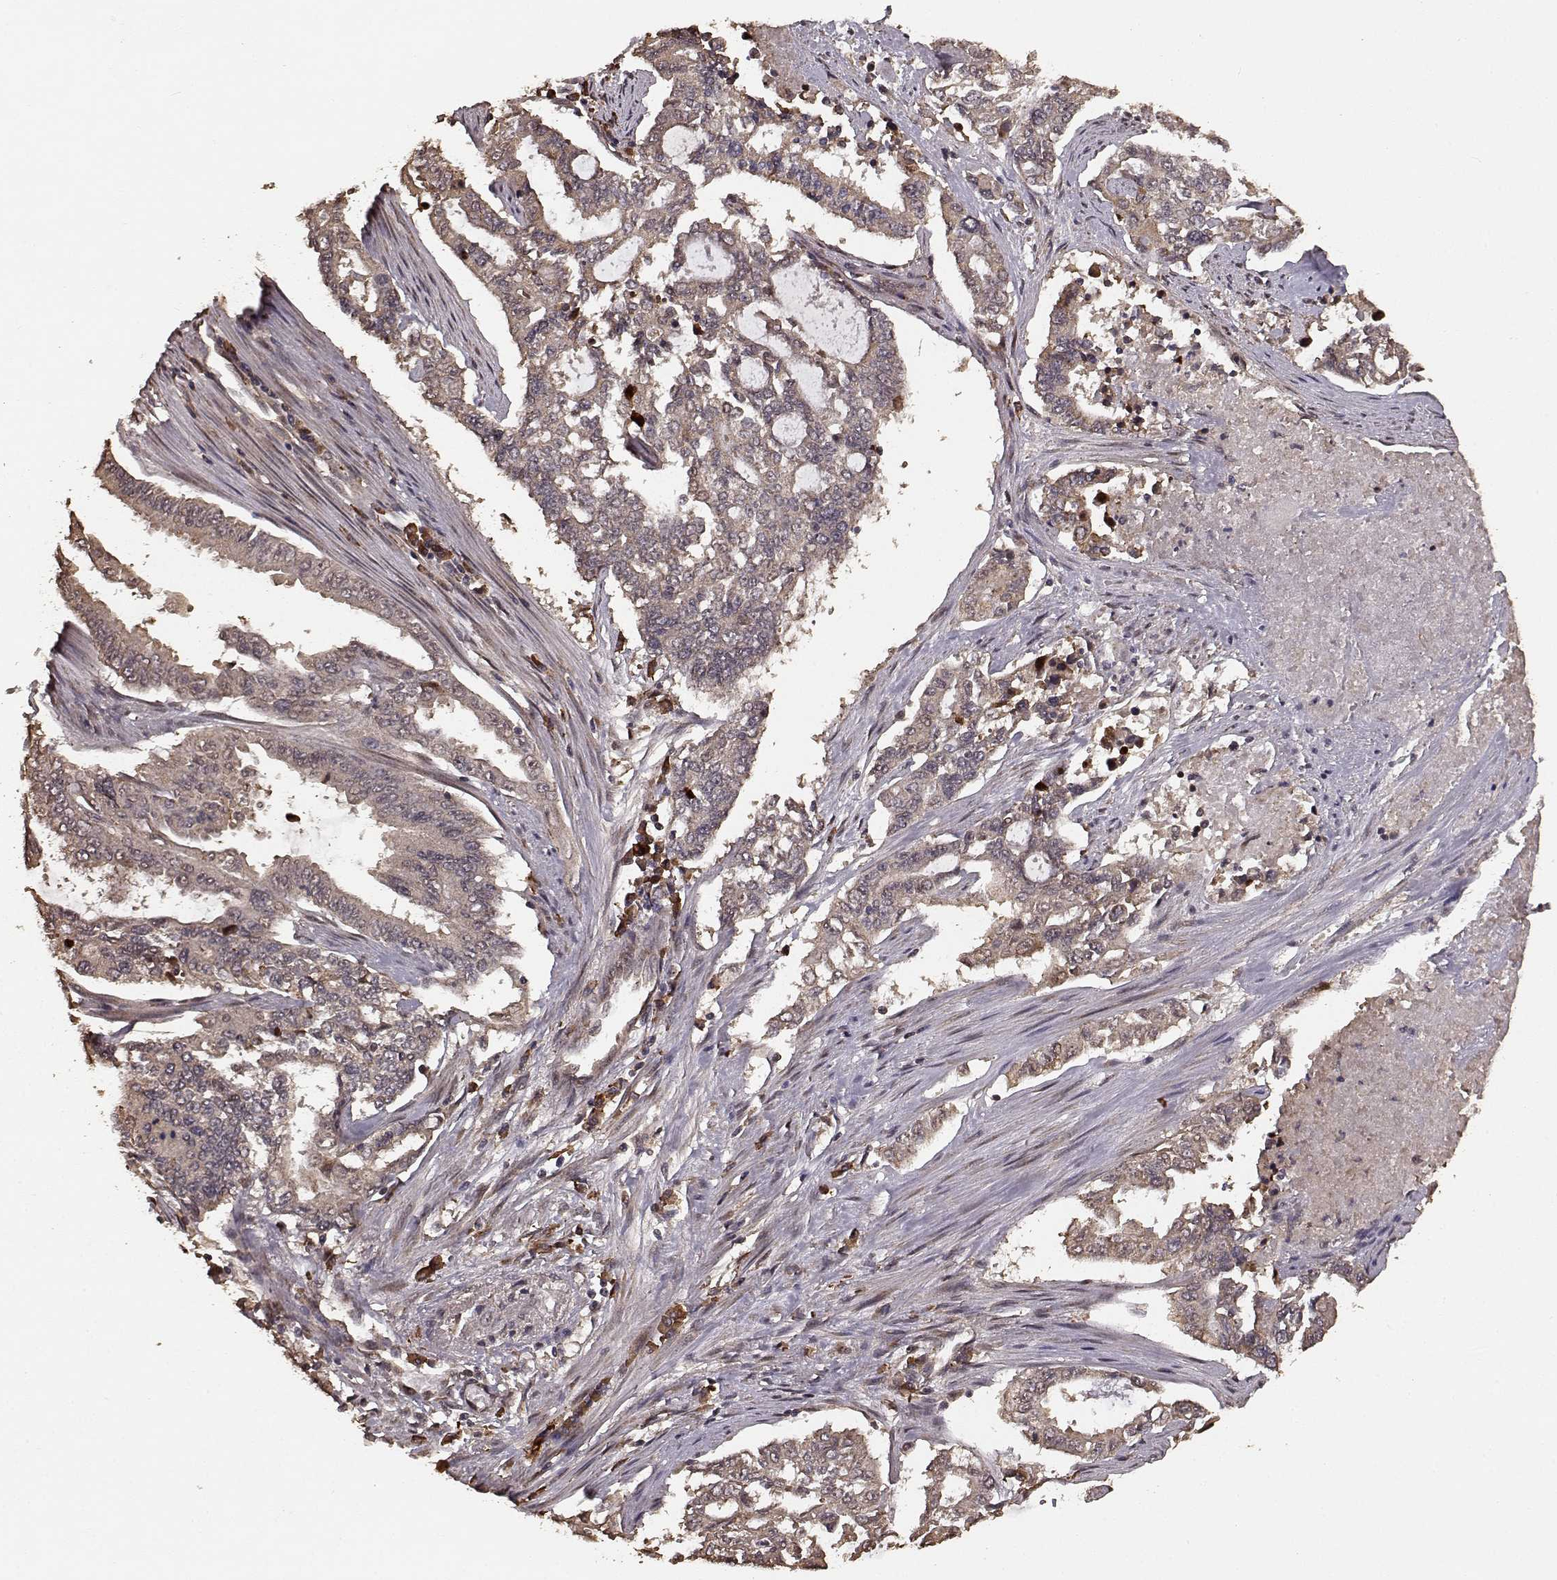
{"staining": {"intensity": "weak", "quantity": ">75%", "location": "cytoplasmic/membranous"}, "tissue": "endometrial cancer", "cell_type": "Tumor cells", "image_type": "cancer", "snomed": [{"axis": "morphology", "description": "Adenocarcinoma, NOS"}, {"axis": "topography", "description": "Uterus"}], "caption": "There is low levels of weak cytoplasmic/membranous expression in tumor cells of endometrial cancer (adenocarcinoma), as demonstrated by immunohistochemical staining (brown color).", "gene": "USP15", "patient": {"sex": "female", "age": 59}}